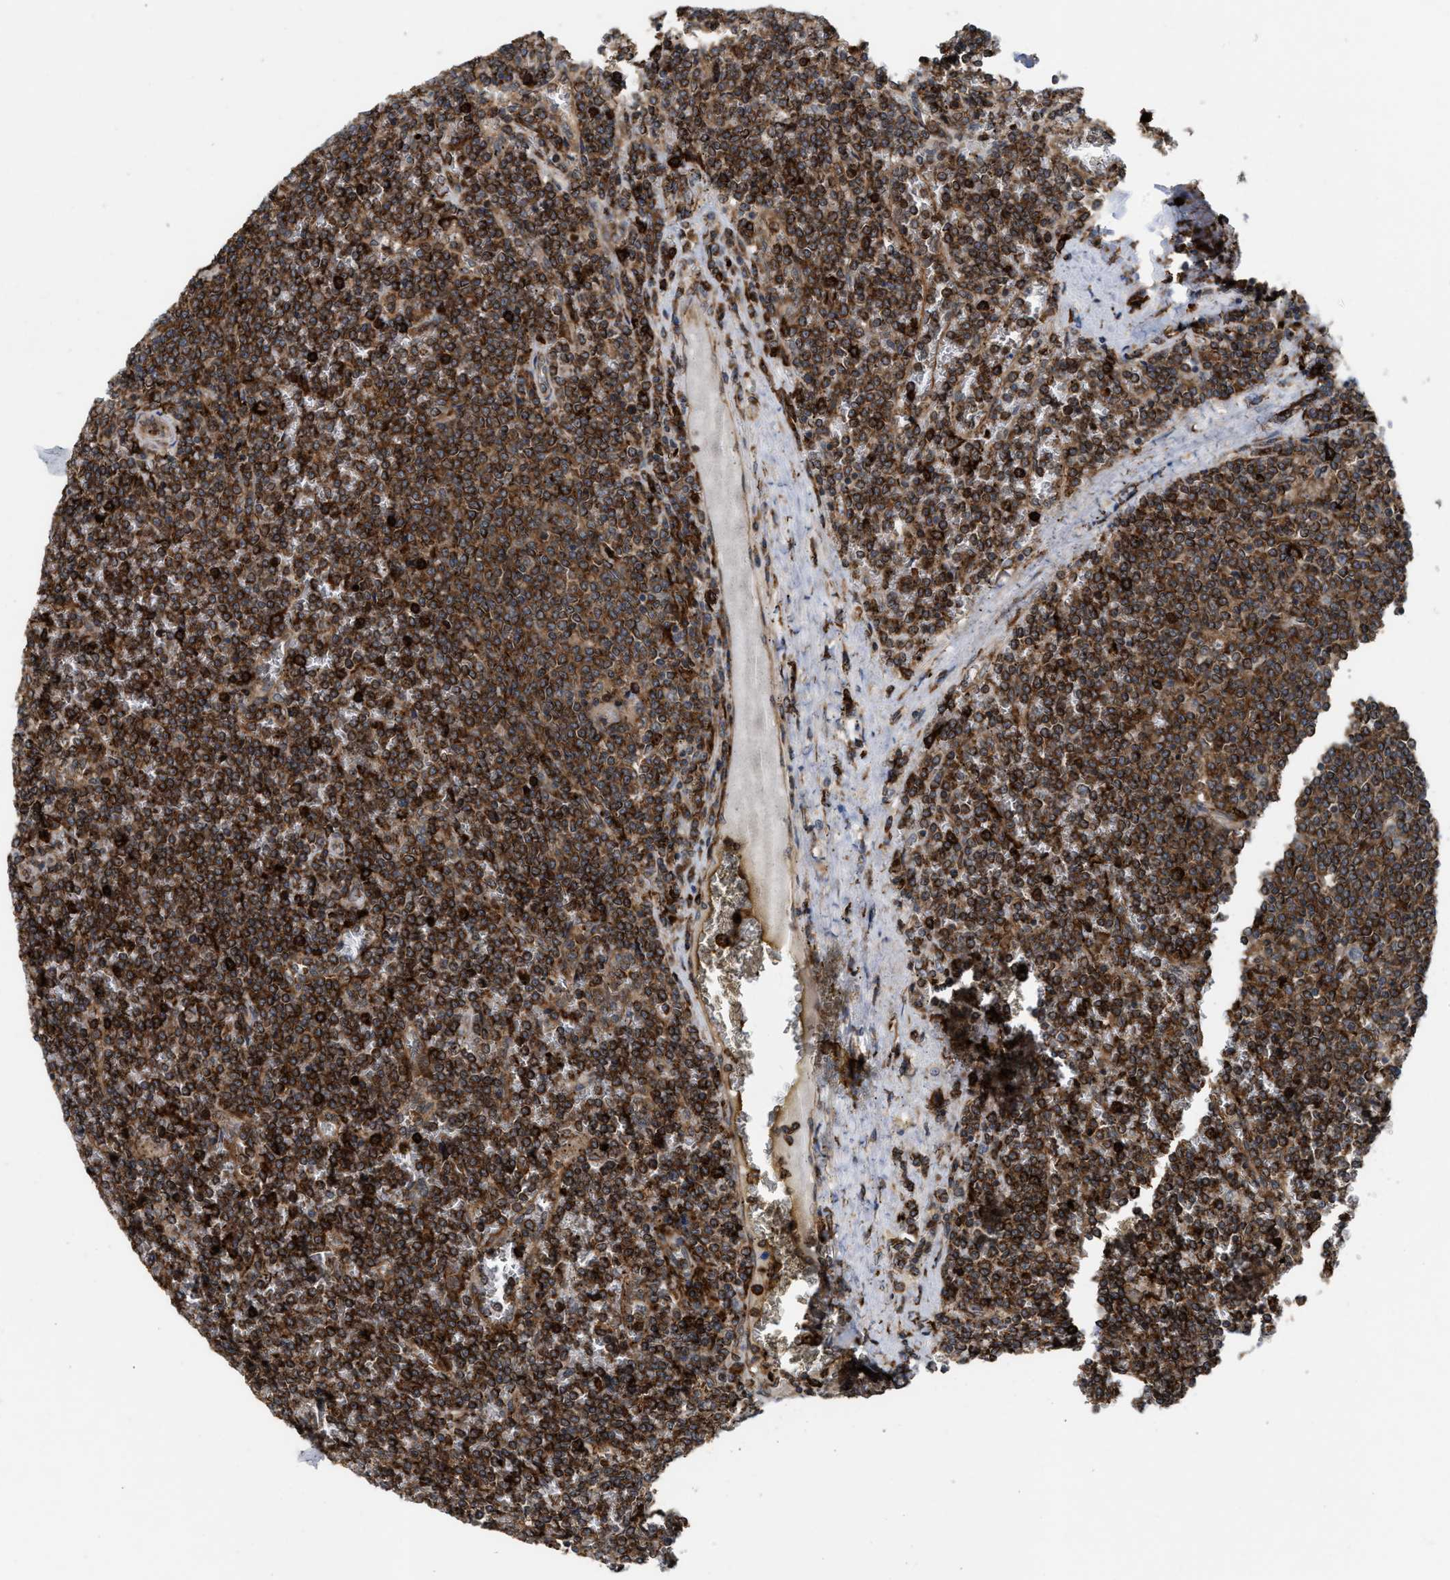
{"staining": {"intensity": "strong", "quantity": ">75%", "location": "cytoplasmic/membranous"}, "tissue": "lymphoma", "cell_type": "Tumor cells", "image_type": "cancer", "snomed": [{"axis": "morphology", "description": "Malignant lymphoma, non-Hodgkin's type, Low grade"}, {"axis": "topography", "description": "Spleen"}], "caption": "The histopathology image reveals a brown stain indicating the presence of a protein in the cytoplasmic/membranous of tumor cells in low-grade malignant lymphoma, non-Hodgkin's type. (DAB IHC with brightfield microscopy, high magnification).", "gene": "IQCE", "patient": {"sex": "female", "age": 19}}